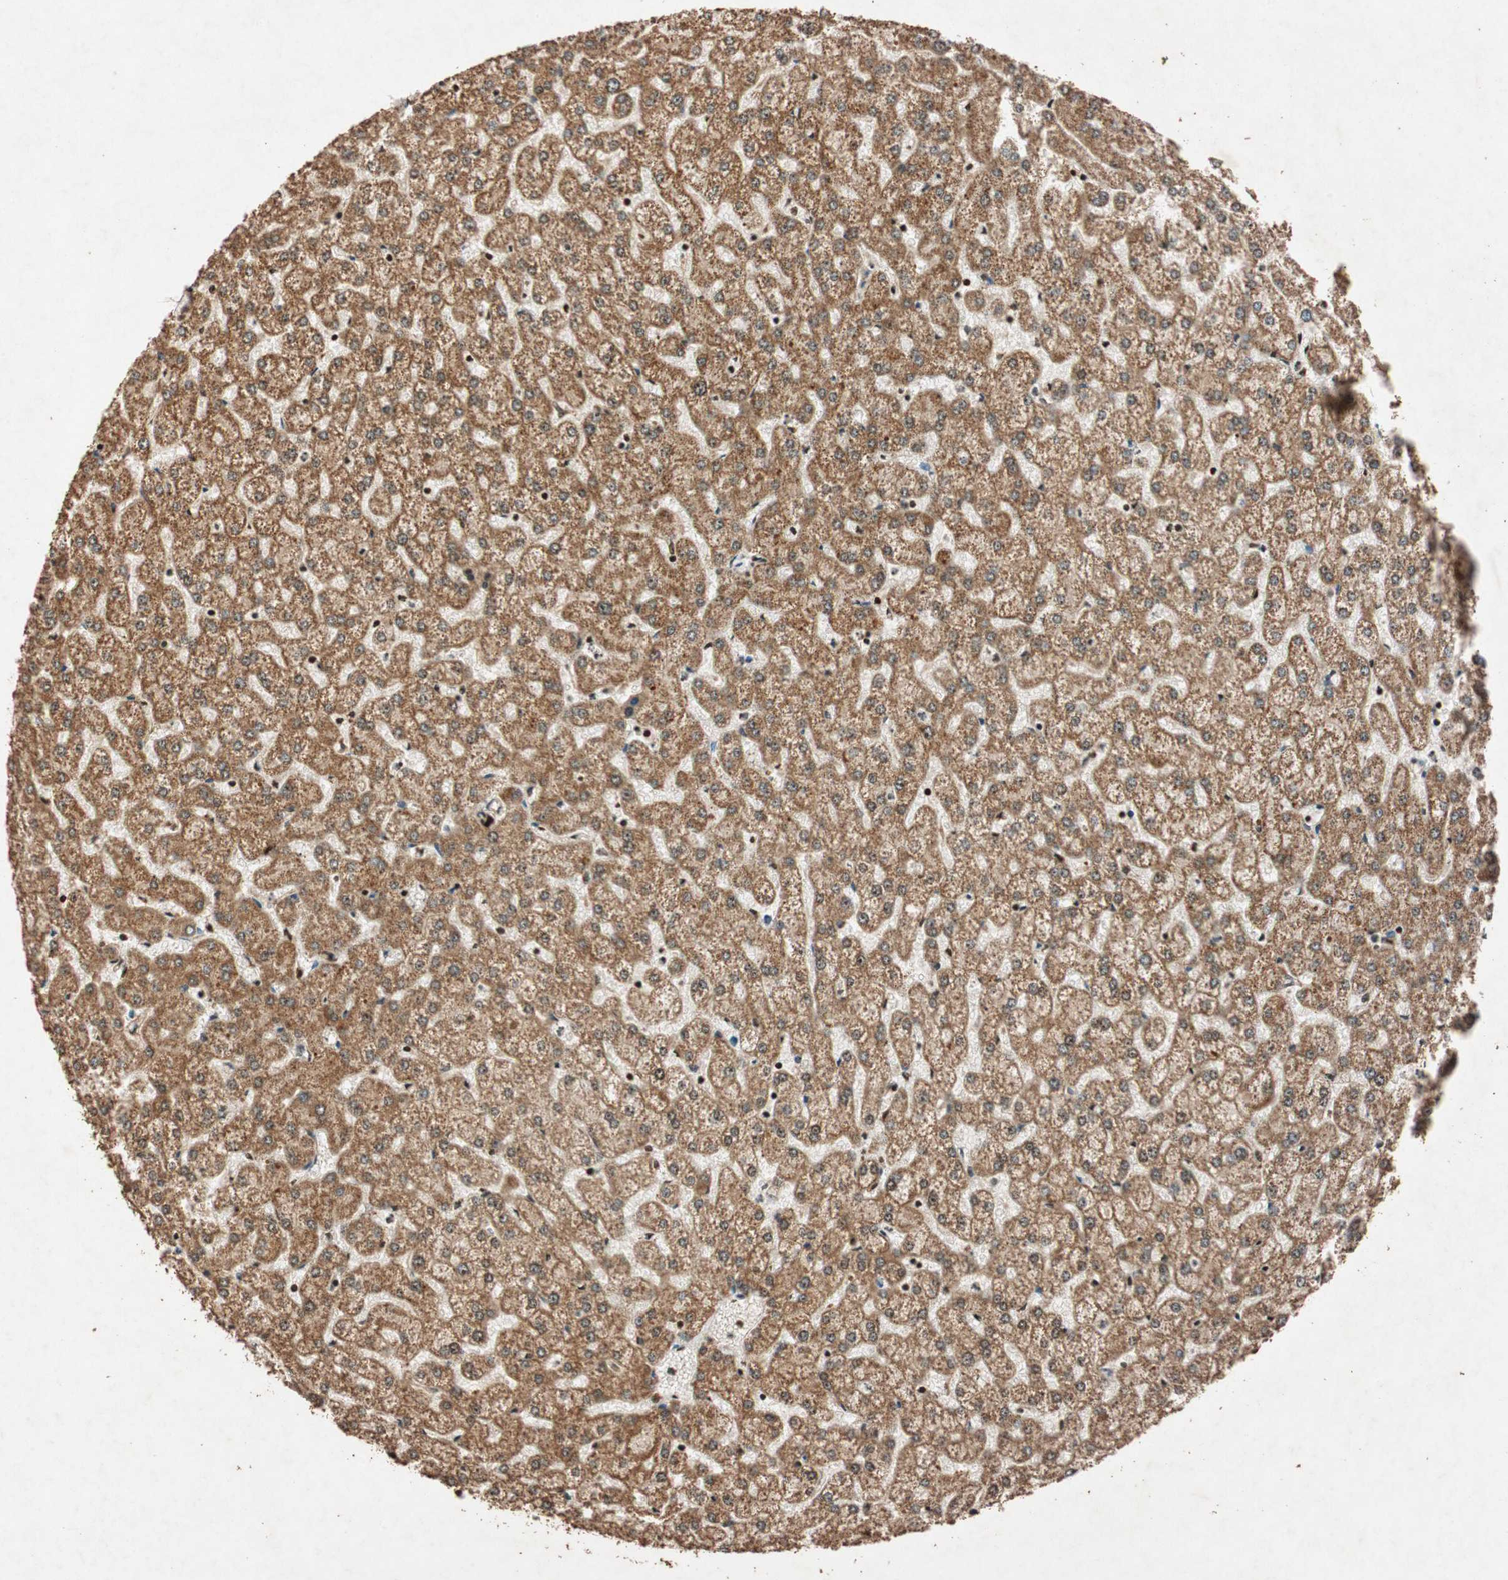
{"staining": {"intensity": "moderate", "quantity": ">75%", "location": "cytoplasmic/membranous"}, "tissue": "liver", "cell_type": "Cholangiocytes", "image_type": "normal", "snomed": [{"axis": "morphology", "description": "Normal tissue, NOS"}, {"axis": "topography", "description": "Liver"}], "caption": "High-power microscopy captured an immunohistochemistry (IHC) photomicrograph of normal liver, revealing moderate cytoplasmic/membranous positivity in approximately >75% of cholangiocytes. The protein is shown in brown color, while the nuclei are stained blue.", "gene": "ALKBH5", "patient": {"sex": "female", "age": 32}}